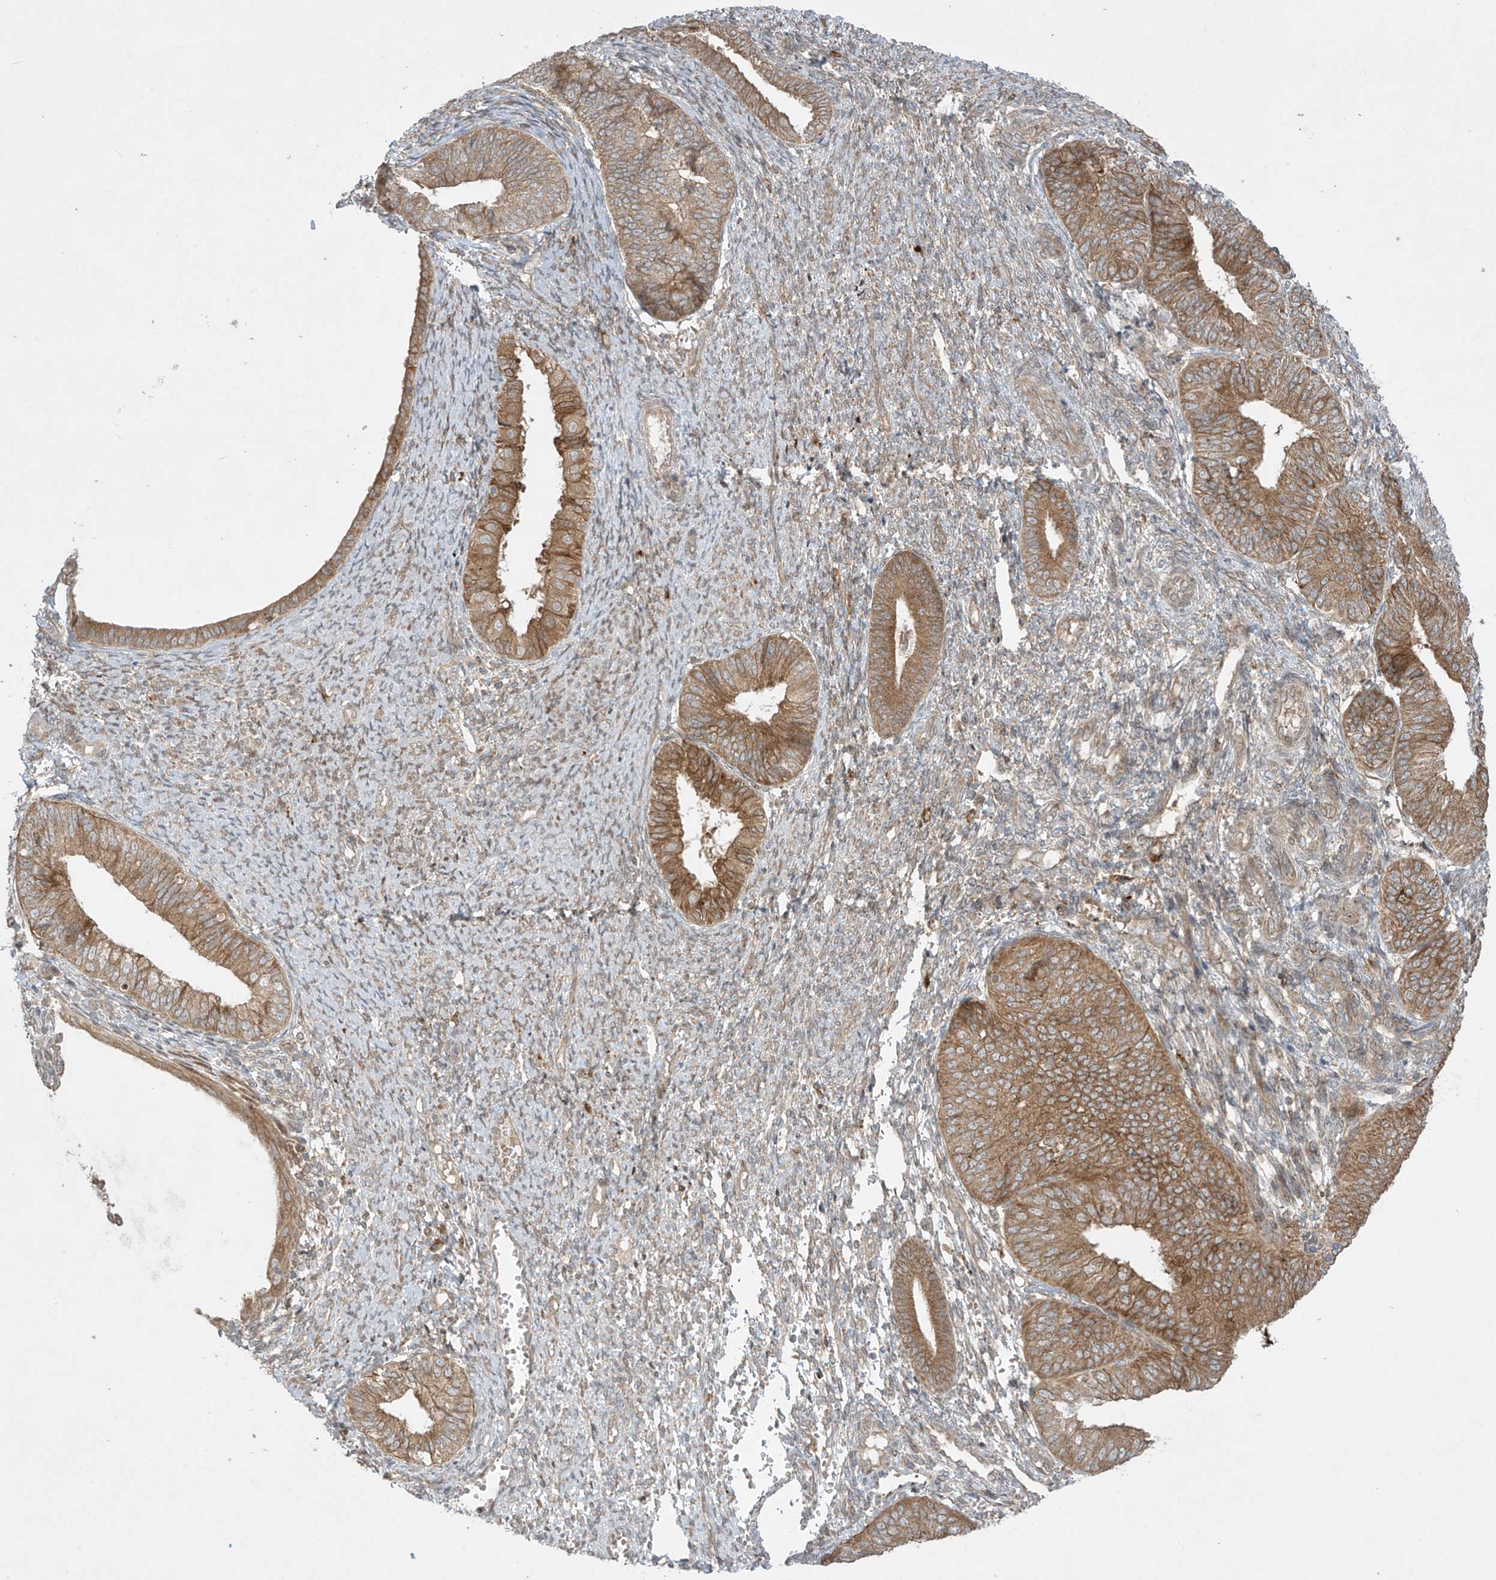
{"staining": {"intensity": "moderate", "quantity": ">75%", "location": "cytoplasmic/membranous"}, "tissue": "endometrial cancer", "cell_type": "Tumor cells", "image_type": "cancer", "snomed": [{"axis": "morphology", "description": "Adenocarcinoma, NOS"}, {"axis": "topography", "description": "Endometrium"}], "caption": "An image of endometrial cancer (adenocarcinoma) stained for a protein displays moderate cytoplasmic/membranous brown staining in tumor cells.", "gene": "PPAT", "patient": {"sex": "female", "age": 58}}